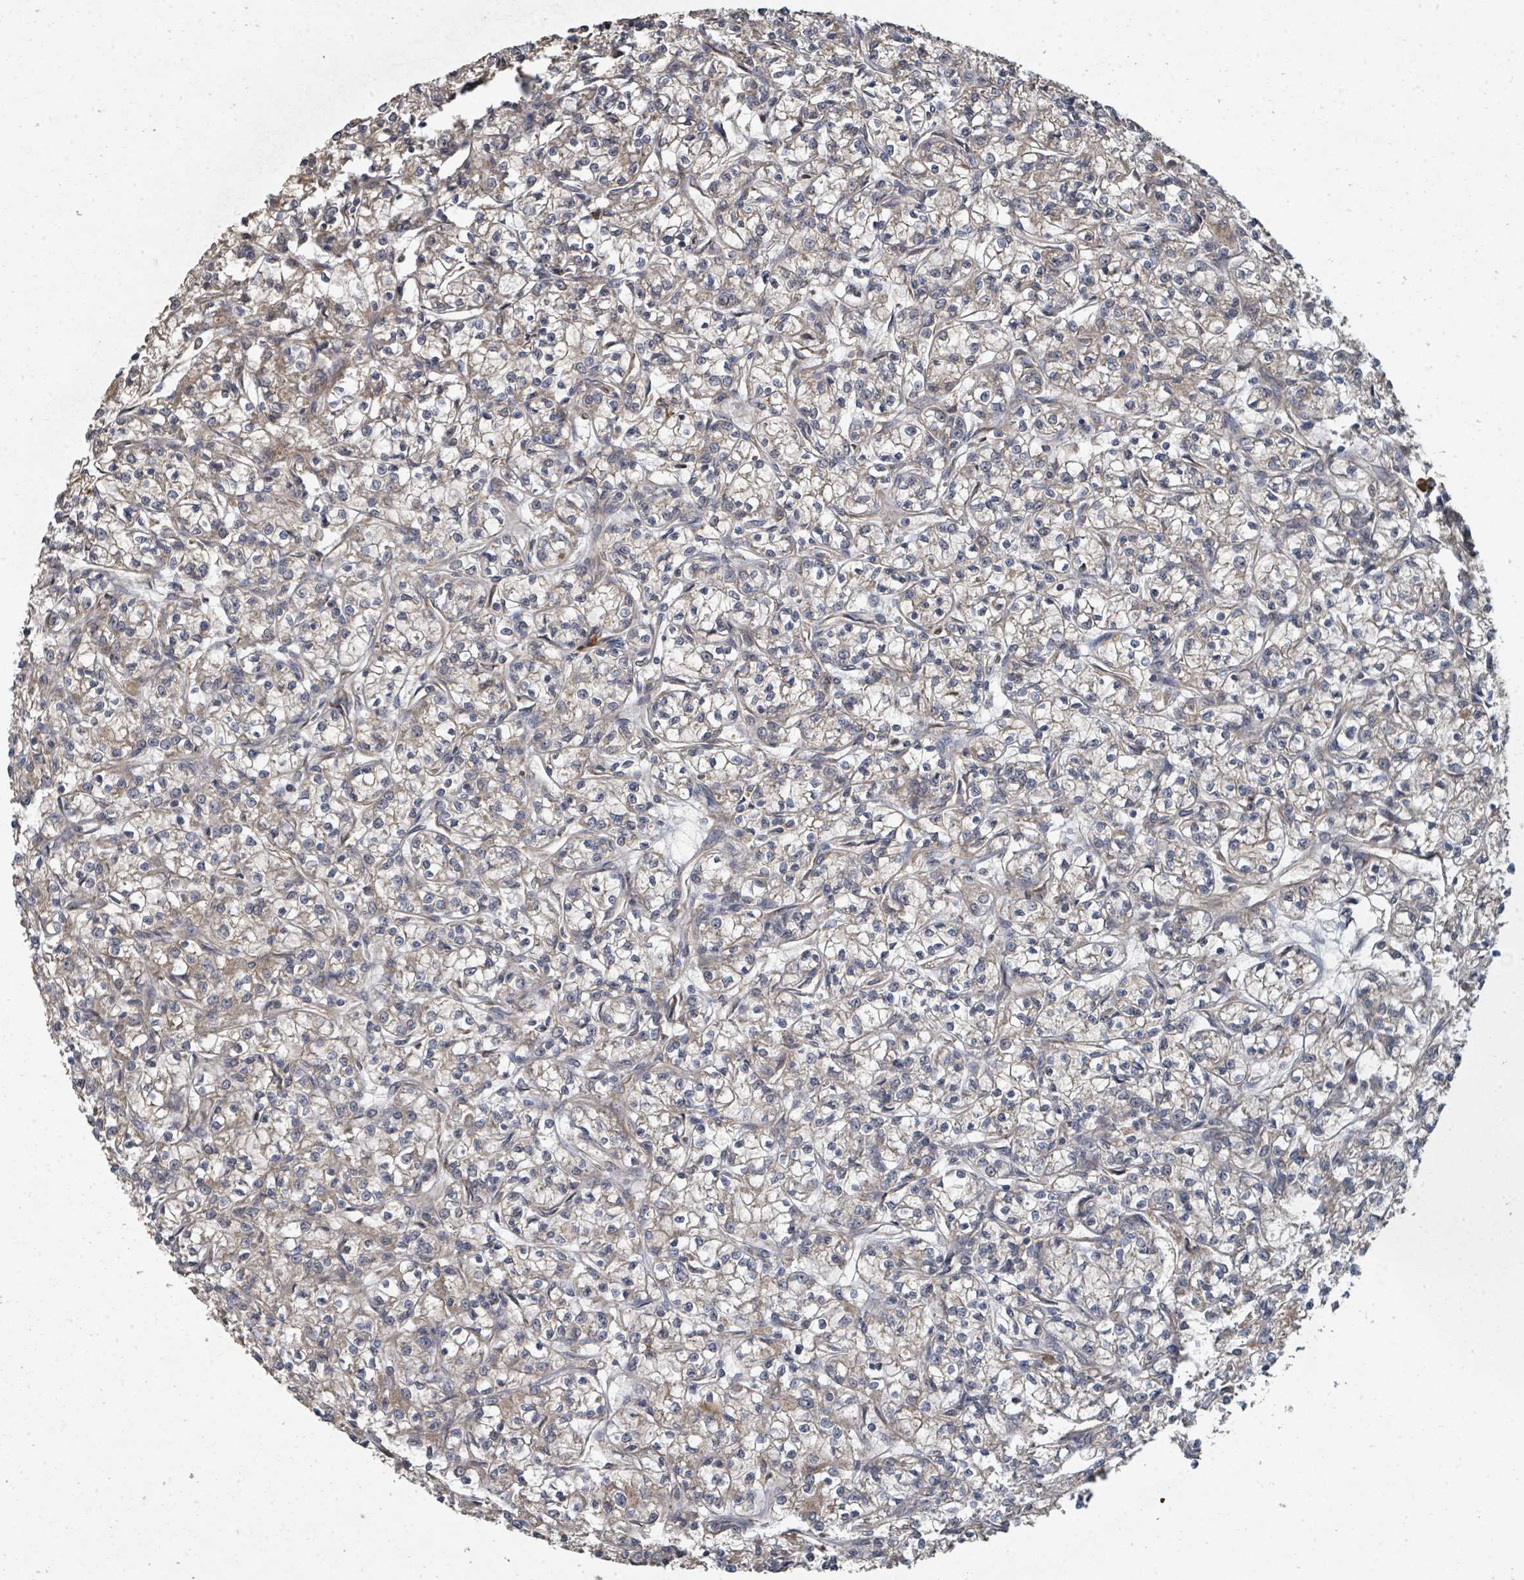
{"staining": {"intensity": "negative", "quantity": "none", "location": "none"}, "tissue": "renal cancer", "cell_type": "Tumor cells", "image_type": "cancer", "snomed": [{"axis": "morphology", "description": "Adenocarcinoma, NOS"}, {"axis": "topography", "description": "Kidney"}], "caption": "Tumor cells are negative for protein expression in human renal cancer (adenocarcinoma).", "gene": "WDFY1", "patient": {"sex": "female", "age": 59}}